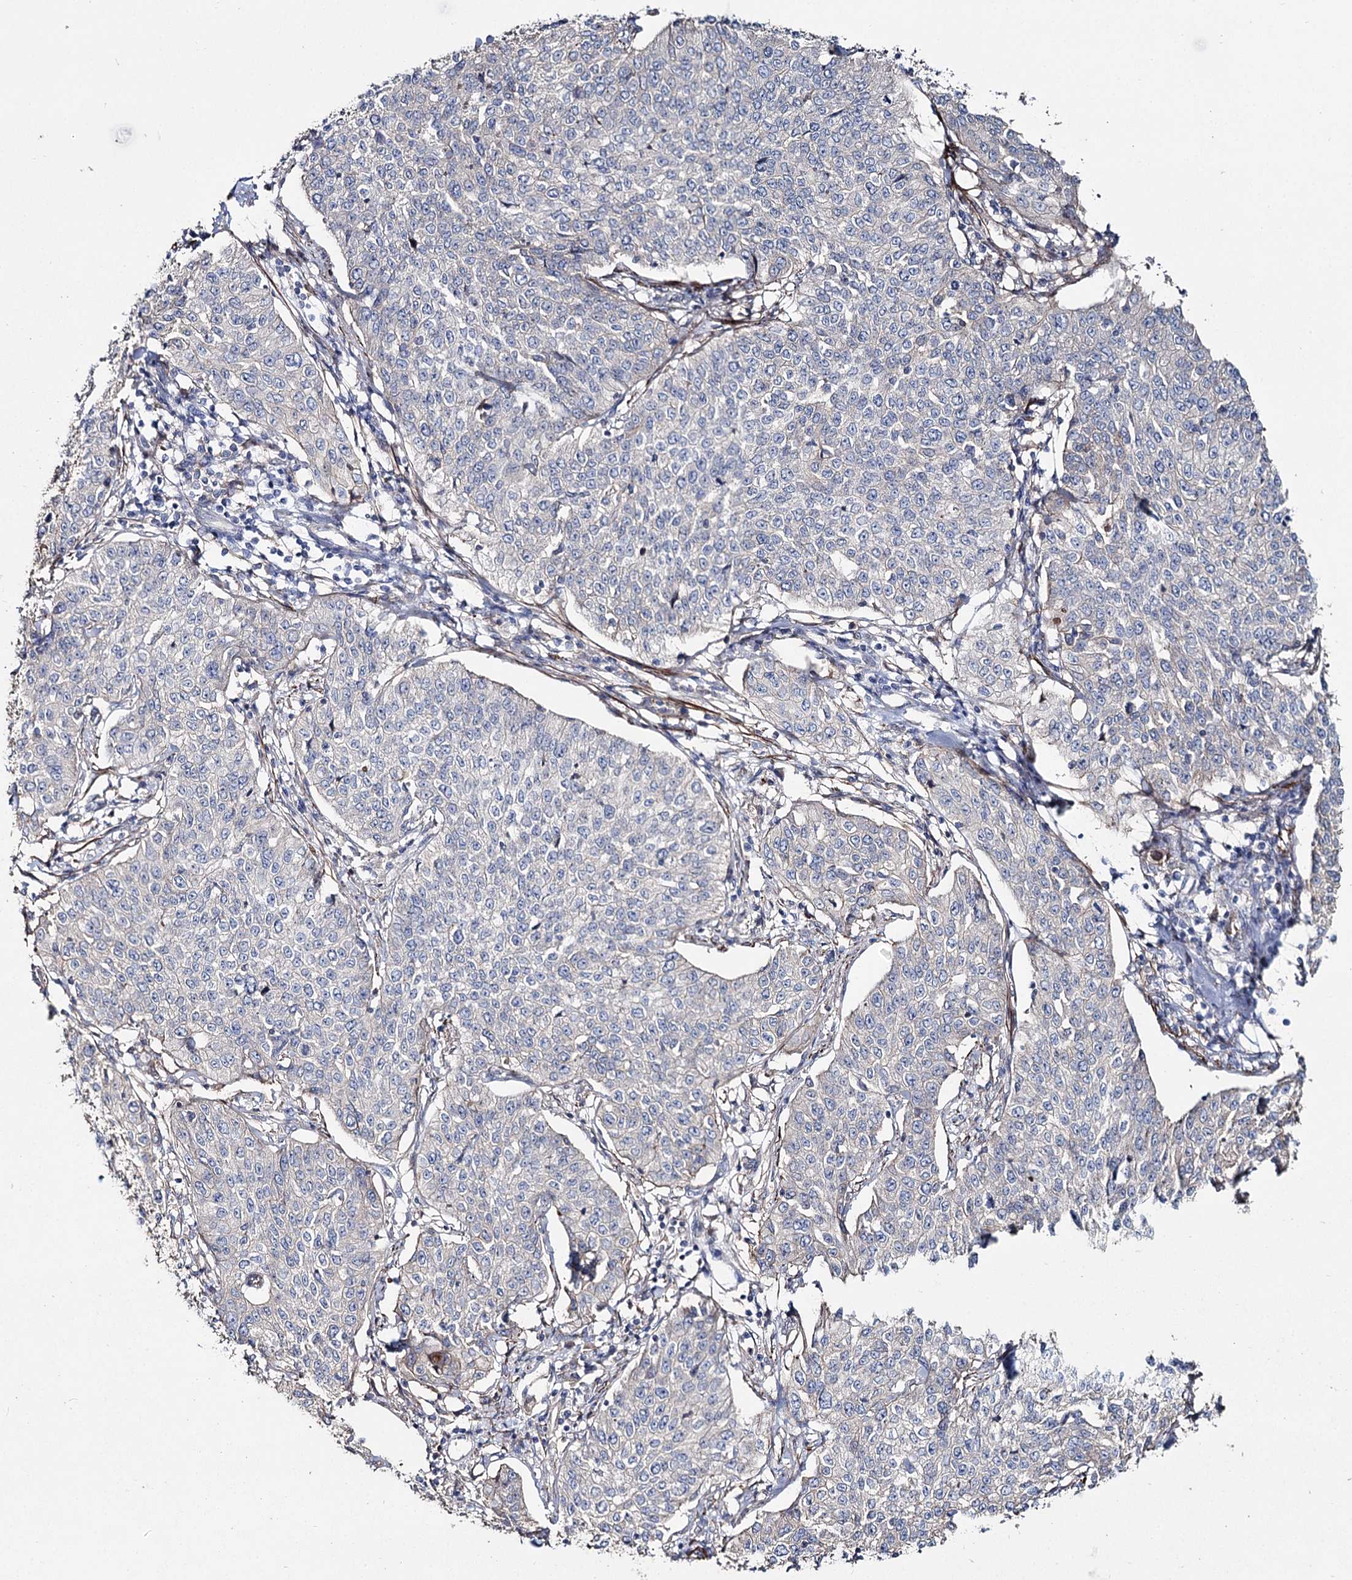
{"staining": {"intensity": "negative", "quantity": "none", "location": "none"}, "tissue": "cervical cancer", "cell_type": "Tumor cells", "image_type": "cancer", "snomed": [{"axis": "morphology", "description": "Squamous cell carcinoma, NOS"}, {"axis": "topography", "description": "Cervix"}], "caption": "Tumor cells are negative for brown protein staining in cervical cancer (squamous cell carcinoma).", "gene": "SUMF1", "patient": {"sex": "female", "age": 35}}